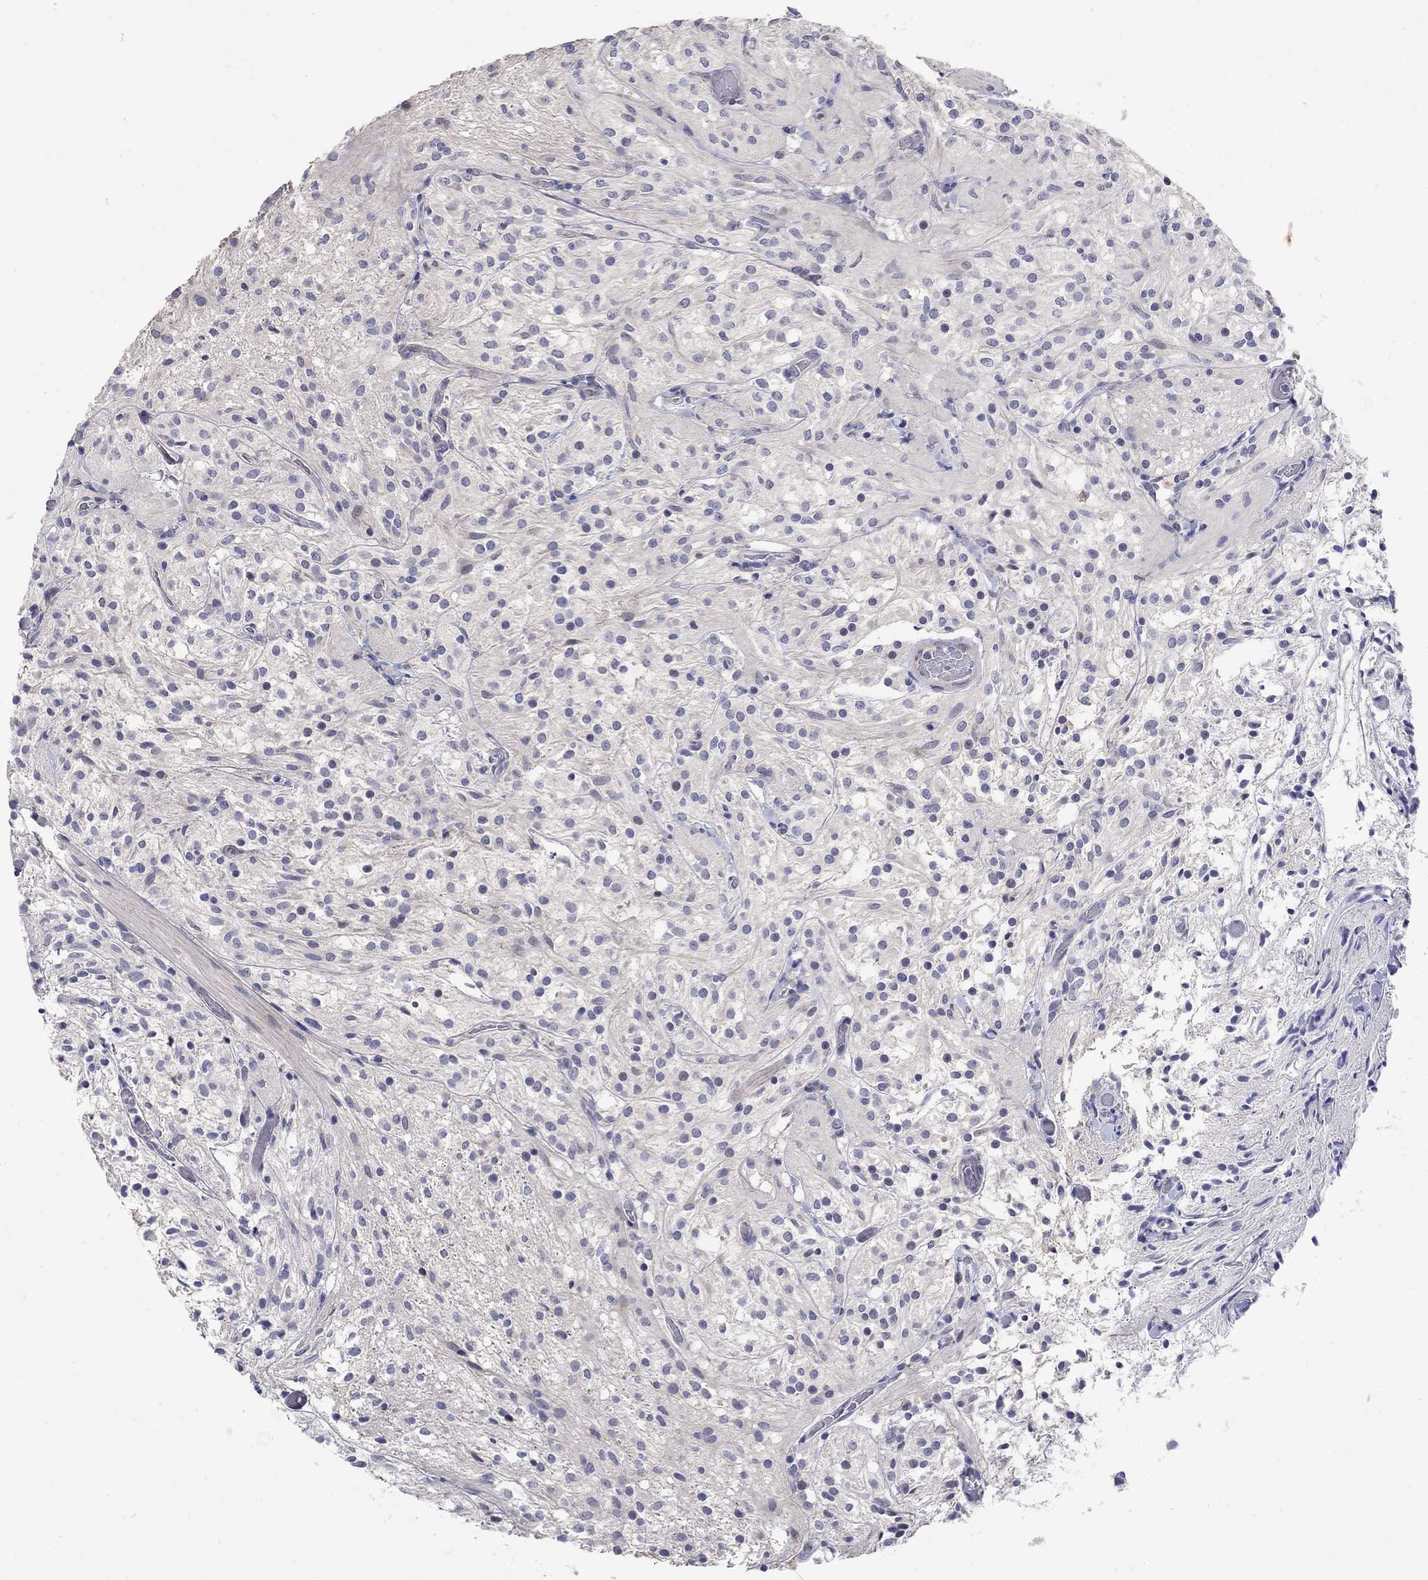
{"staining": {"intensity": "negative", "quantity": "none", "location": "none"}, "tissue": "glioma", "cell_type": "Tumor cells", "image_type": "cancer", "snomed": [{"axis": "morphology", "description": "Glioma, malignant, Low grade"}, {"axis": "topography", "description": "Brain"}], "caption": "Histopathology image shows no protein expression in tumor cells of malignant glioma (low-grade) tissue.", "gene": "CETN1", "patient": {"sex": "male", "age": 3}}